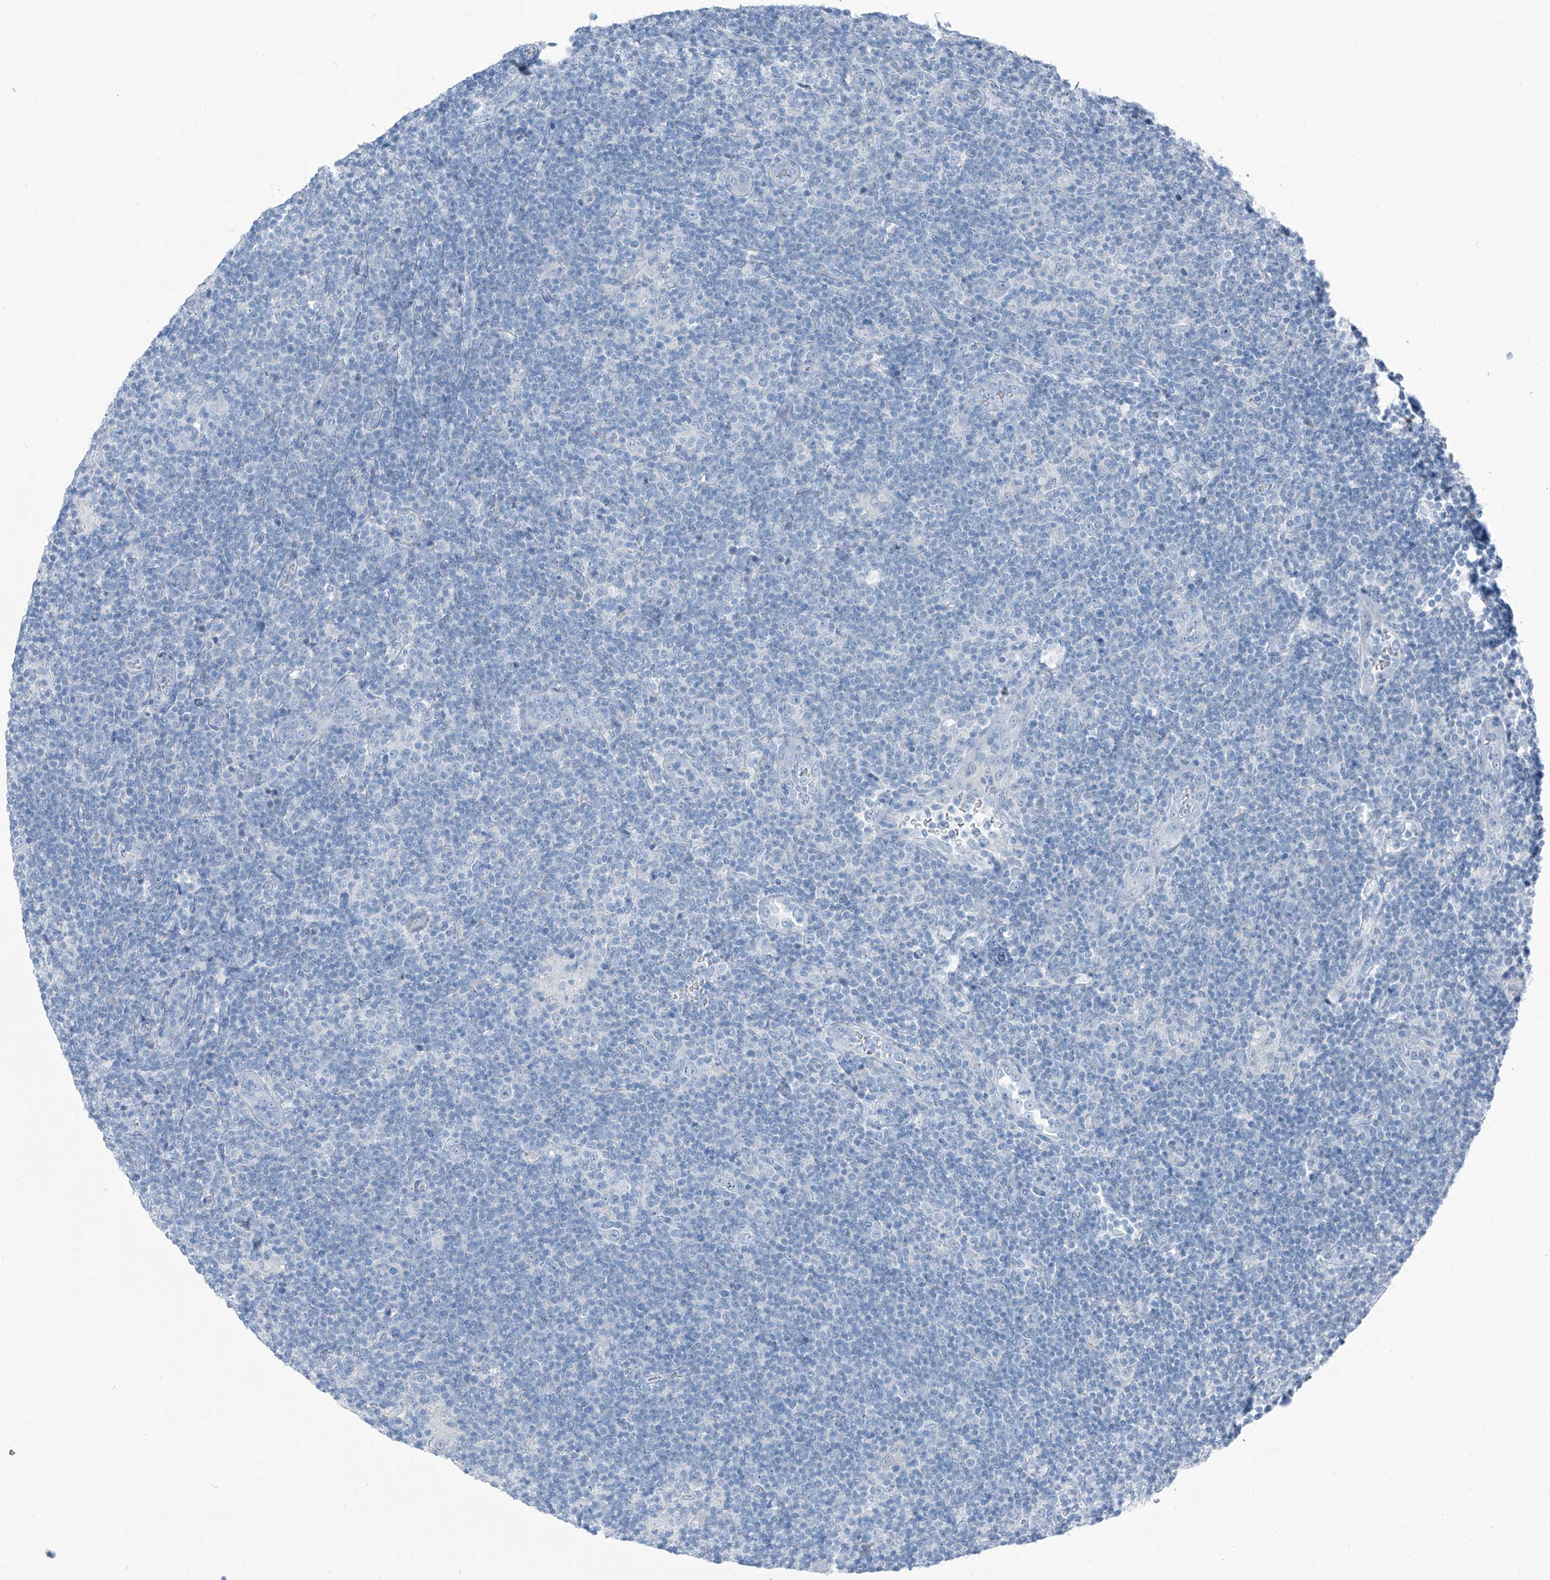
{"staining": {"intensity": "negative", "quantity": "none", "location": "none"}, "tissue": "lymphoma", "cell_type": "Tumor cells", "image_type": "cancer", "snomed": [{"axis": "morphology", "description": "Hodgkin's disease, NOS"}, {"axis": "topography", "description": "Lymph node"}], "caption": "DAB (3,3'-diaminobenzidine) immunohistochemical staining of Hodgkin's disease reveals no significant staining in tumor cells.", "gene": "RGN", "patient": {"sex": "female", "age": 57}}